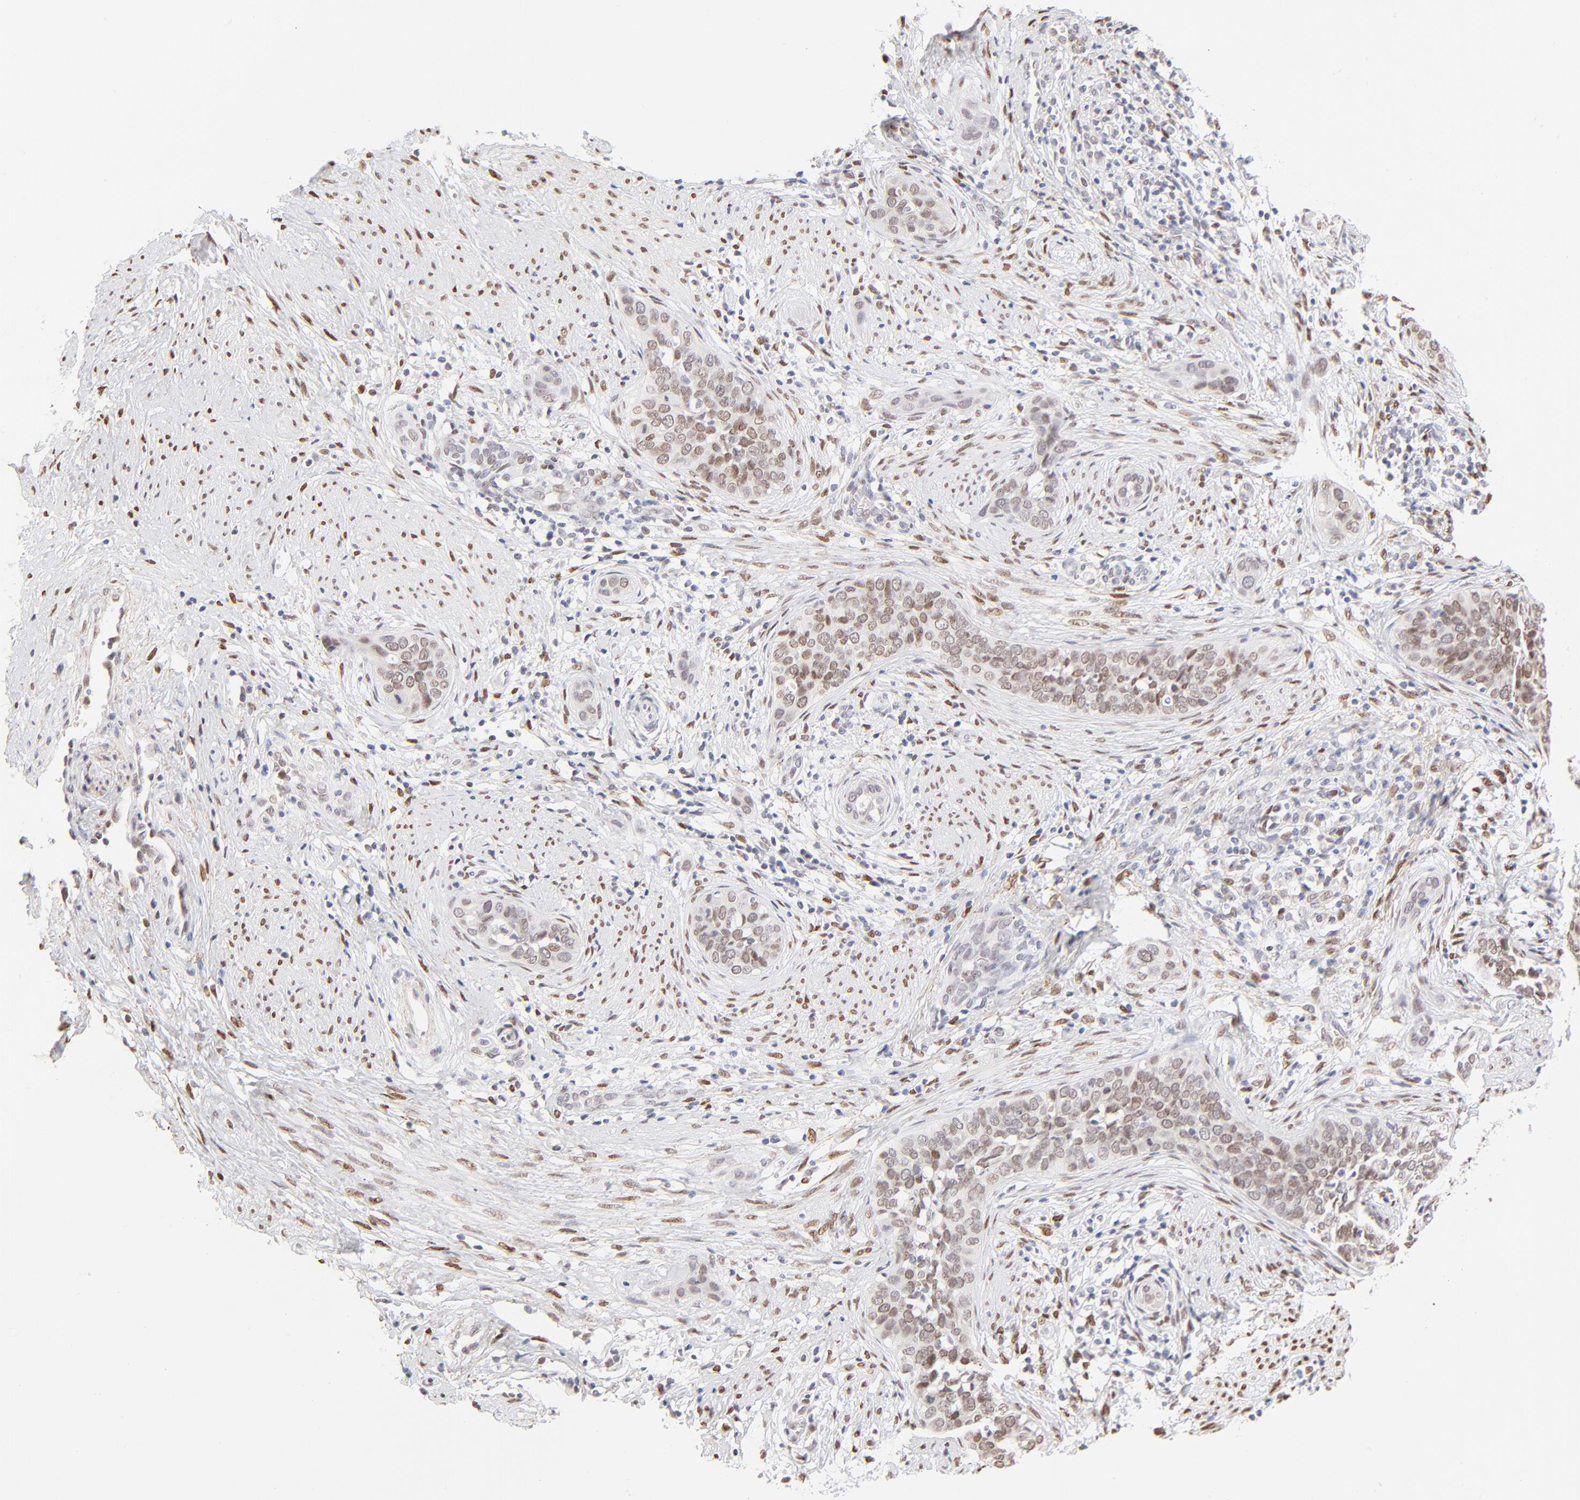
{"staining": {"intensity": "weak", "quantity": "25%-75%", "location": "nuclear"}, "tissue": "cervical cancer", "cell_type": "Tumor cells", "image_type": "cancer", "snomed": [{"axis": "morphology", "description": "Squamous cell carcinoma, NOS"}, {"axis": "topography", "description": "Cervix"}], "caption": "Immunohistochemical staining of human cervical squamous cell carcinoma reveals low levels of weak nuclear protein positivity in about 25%-75% of tumor cells.", "gene": "PBX1", "patient": {"sex": "female", "age": 31}}